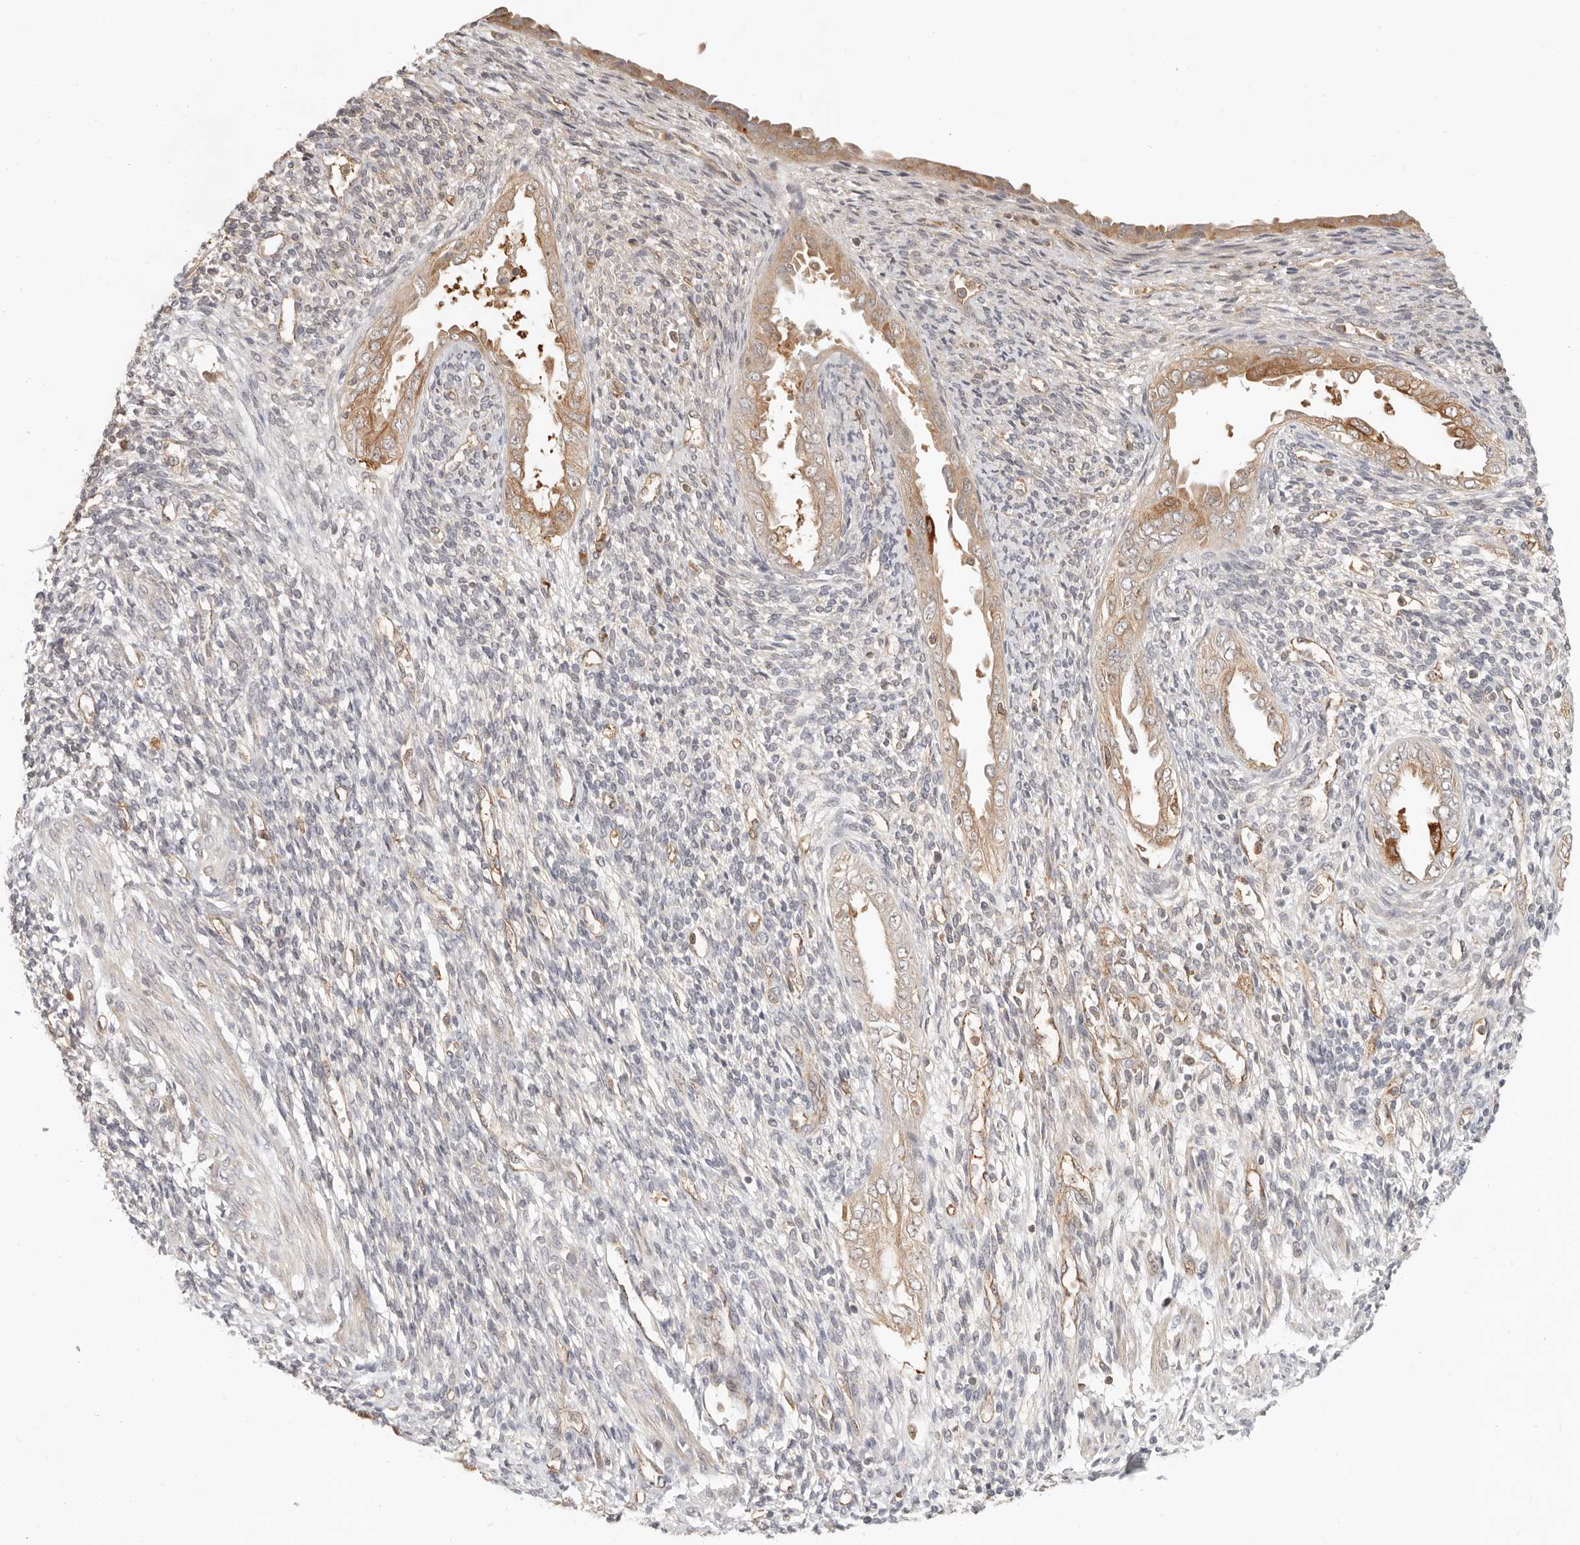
{"staining": {"intensity": "weak", "quantity": "25%-75%", "location": "nuclear"}, "tissue": "endometrium", "cell_type": "Cells in endometrial stroma", "image_type": "normal", "snomed": [{"axis": "morphology", "description": "Normal tissue, NOS"}, {"axis": "topography", "description": "Endometrium"}], "caption": "Brown immunohistochemical staining in normal endometrium reveals weak nuclear positivity in approximately 25%-75% of cells in endometrial stroma. (DAB IHC, brown staining for protein, blue staining for nuclei).", "gene": "HEXD", "patient": {"sex": "female", "age": 66}}